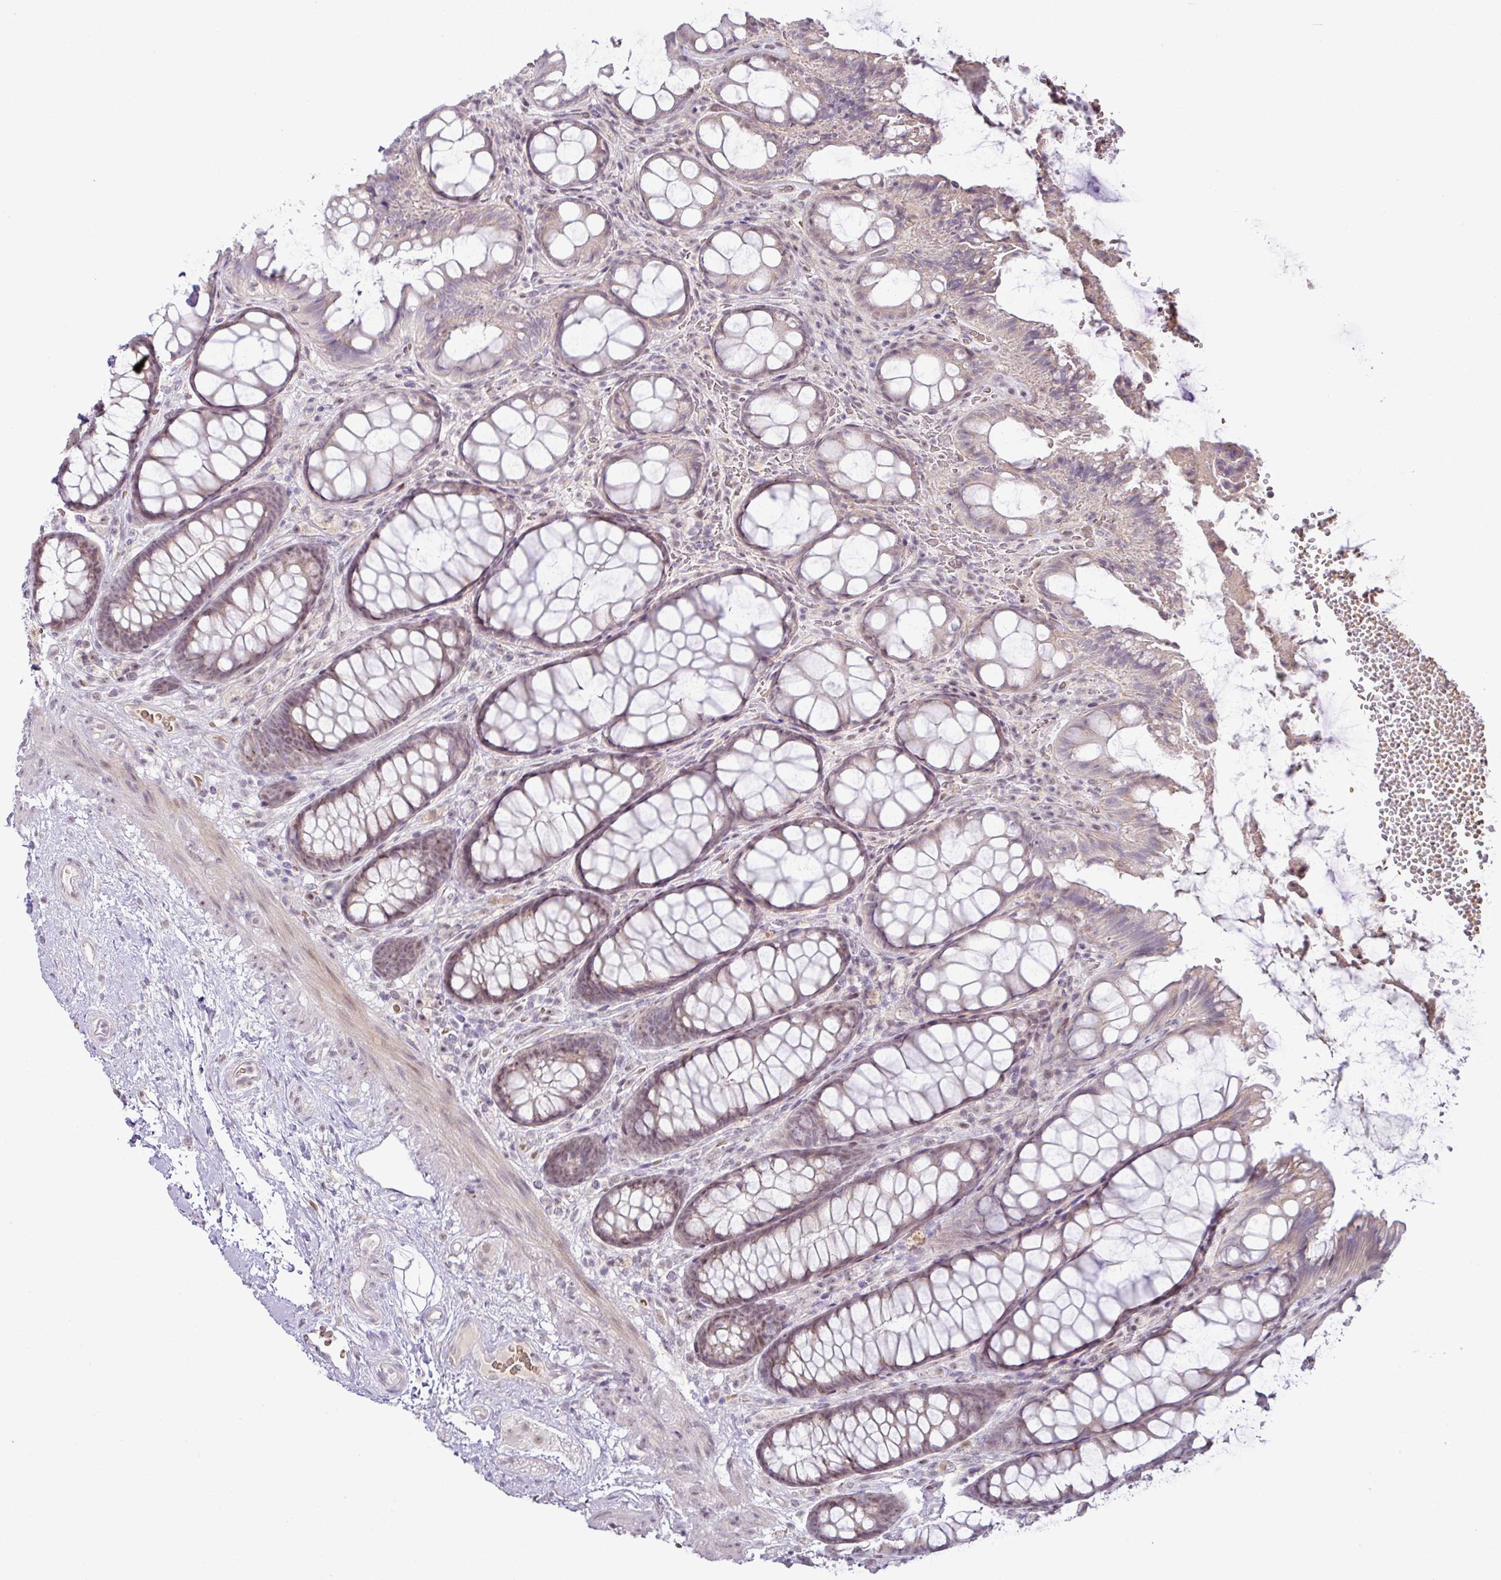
{"staining": {"intensity": "weak", "quantity": ">75%", "location": "cytoplasmic/membranous,nuclear"}, "tissue": "rectum", "cell_type": "Glandular cells", "image_type": "normal", "snomed": [{"axis": "morphology", "description": "Normal tissue, NOS"}, {"axis": "topography", "description": "Rectum"}], "caption": "Protein expression analysis of unremarkable rectum shows weak cytoplasmic/membranous,nuclear expression in approximately >75% of glandular cells. The staining was performed using DAB (3,3'-diaminobenzidine) to visualize the protein expression in brown, while the nuclei were stained in blue with hematoxylin (Magnification: 20x).", "gene": "PARP2", "patient": {"sex": "female", "age": 67}}